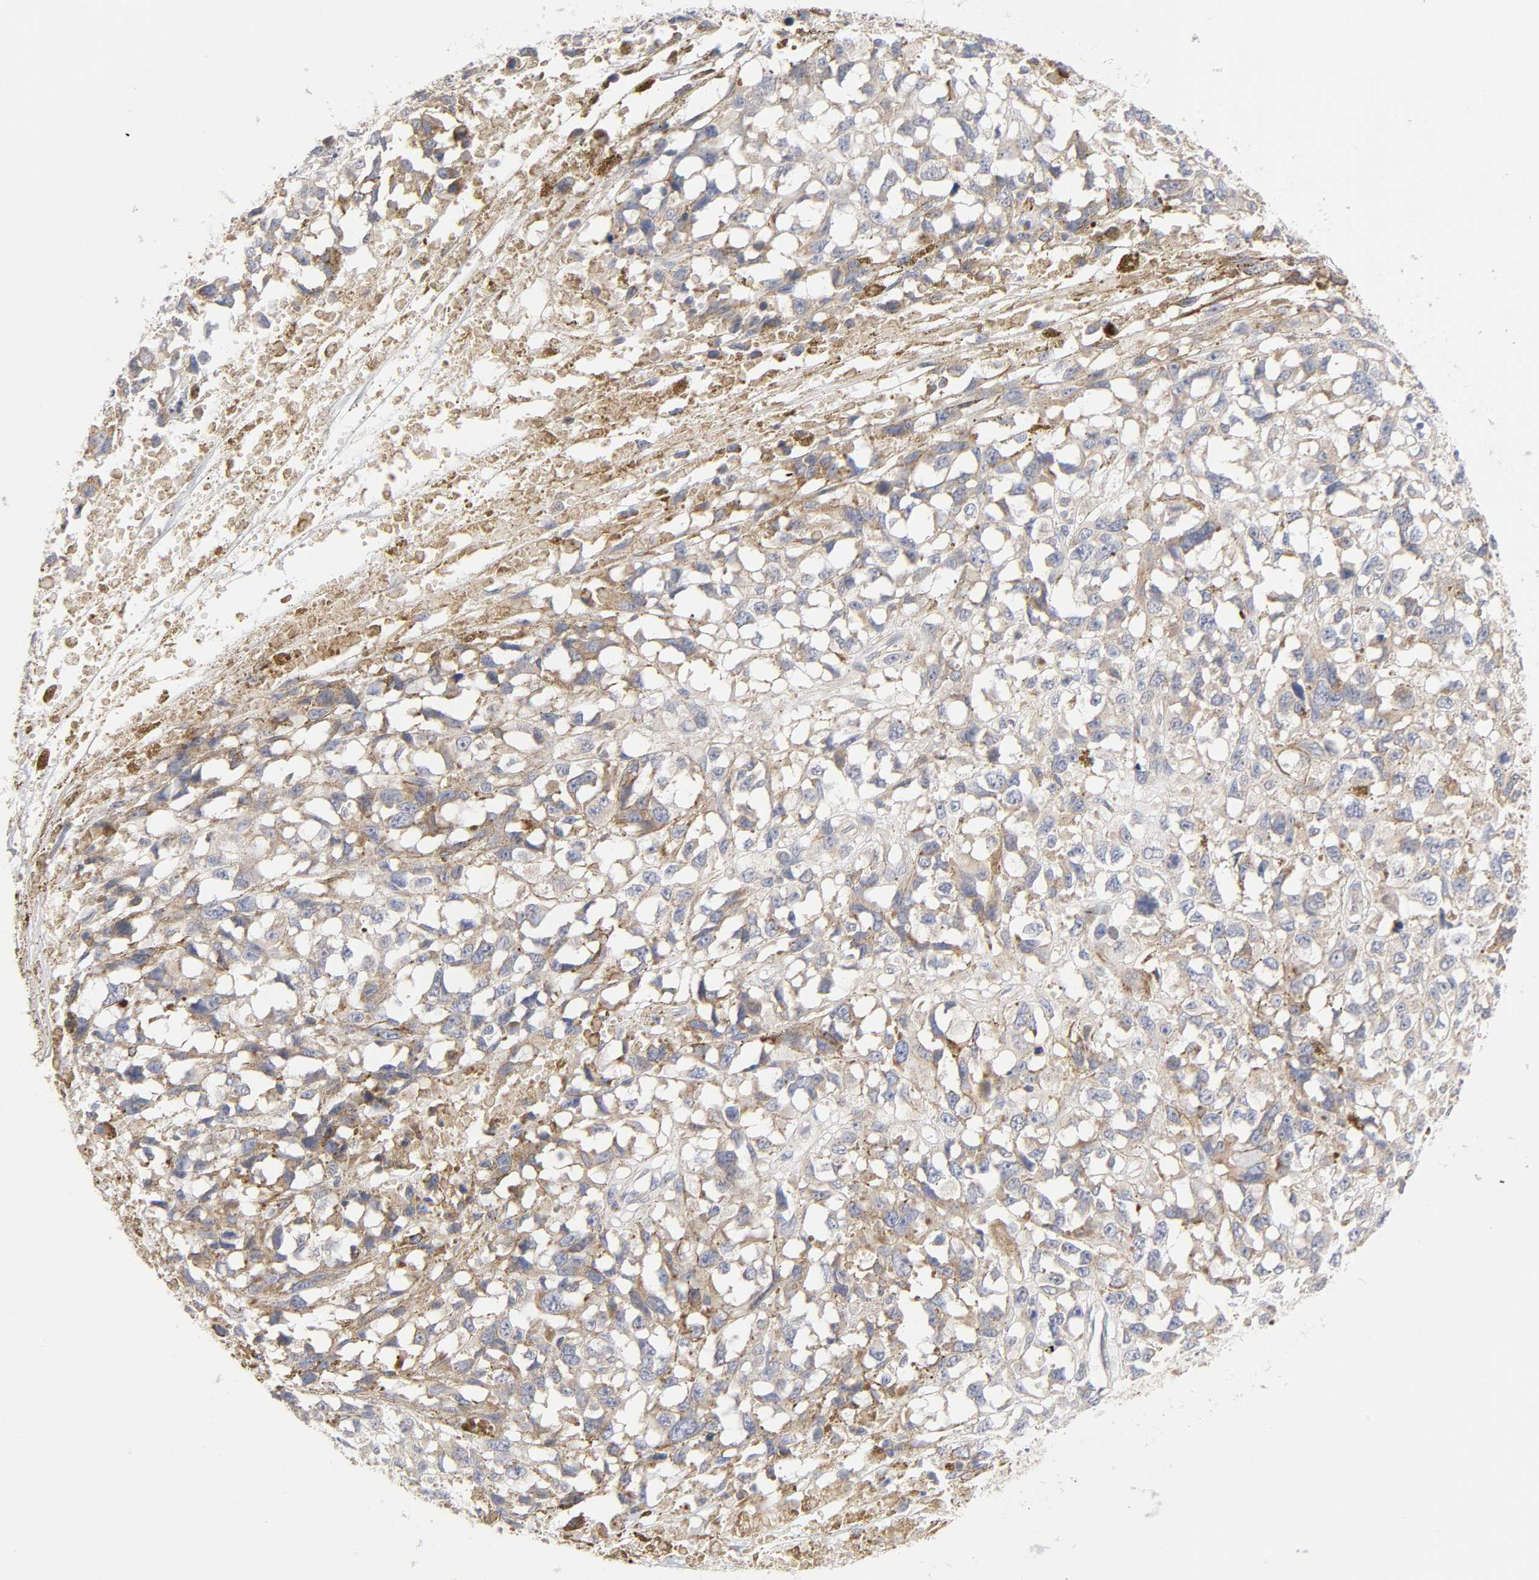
{"staining": {"intensity": "weak", "quantity": "25%-75%", "location": "cytoplasmic/membranous"}, "tissue": "melanoma", "cell_type": "Tumor cells", "image_type": "cancer", "snomed": [{"axis": "morphology", "description": "Malignant melanoma, Metastatic site"}, {"axis": "topography", "description": "Lymph node"}], "caption": "Human melanoma stained for a protein (brown) exhibits weak cytoplasmic/membranous positive expression in about 25%-75% of tumor cells.", "gene": "IL4R", "patient": {"sex": "male", "age": 59}}